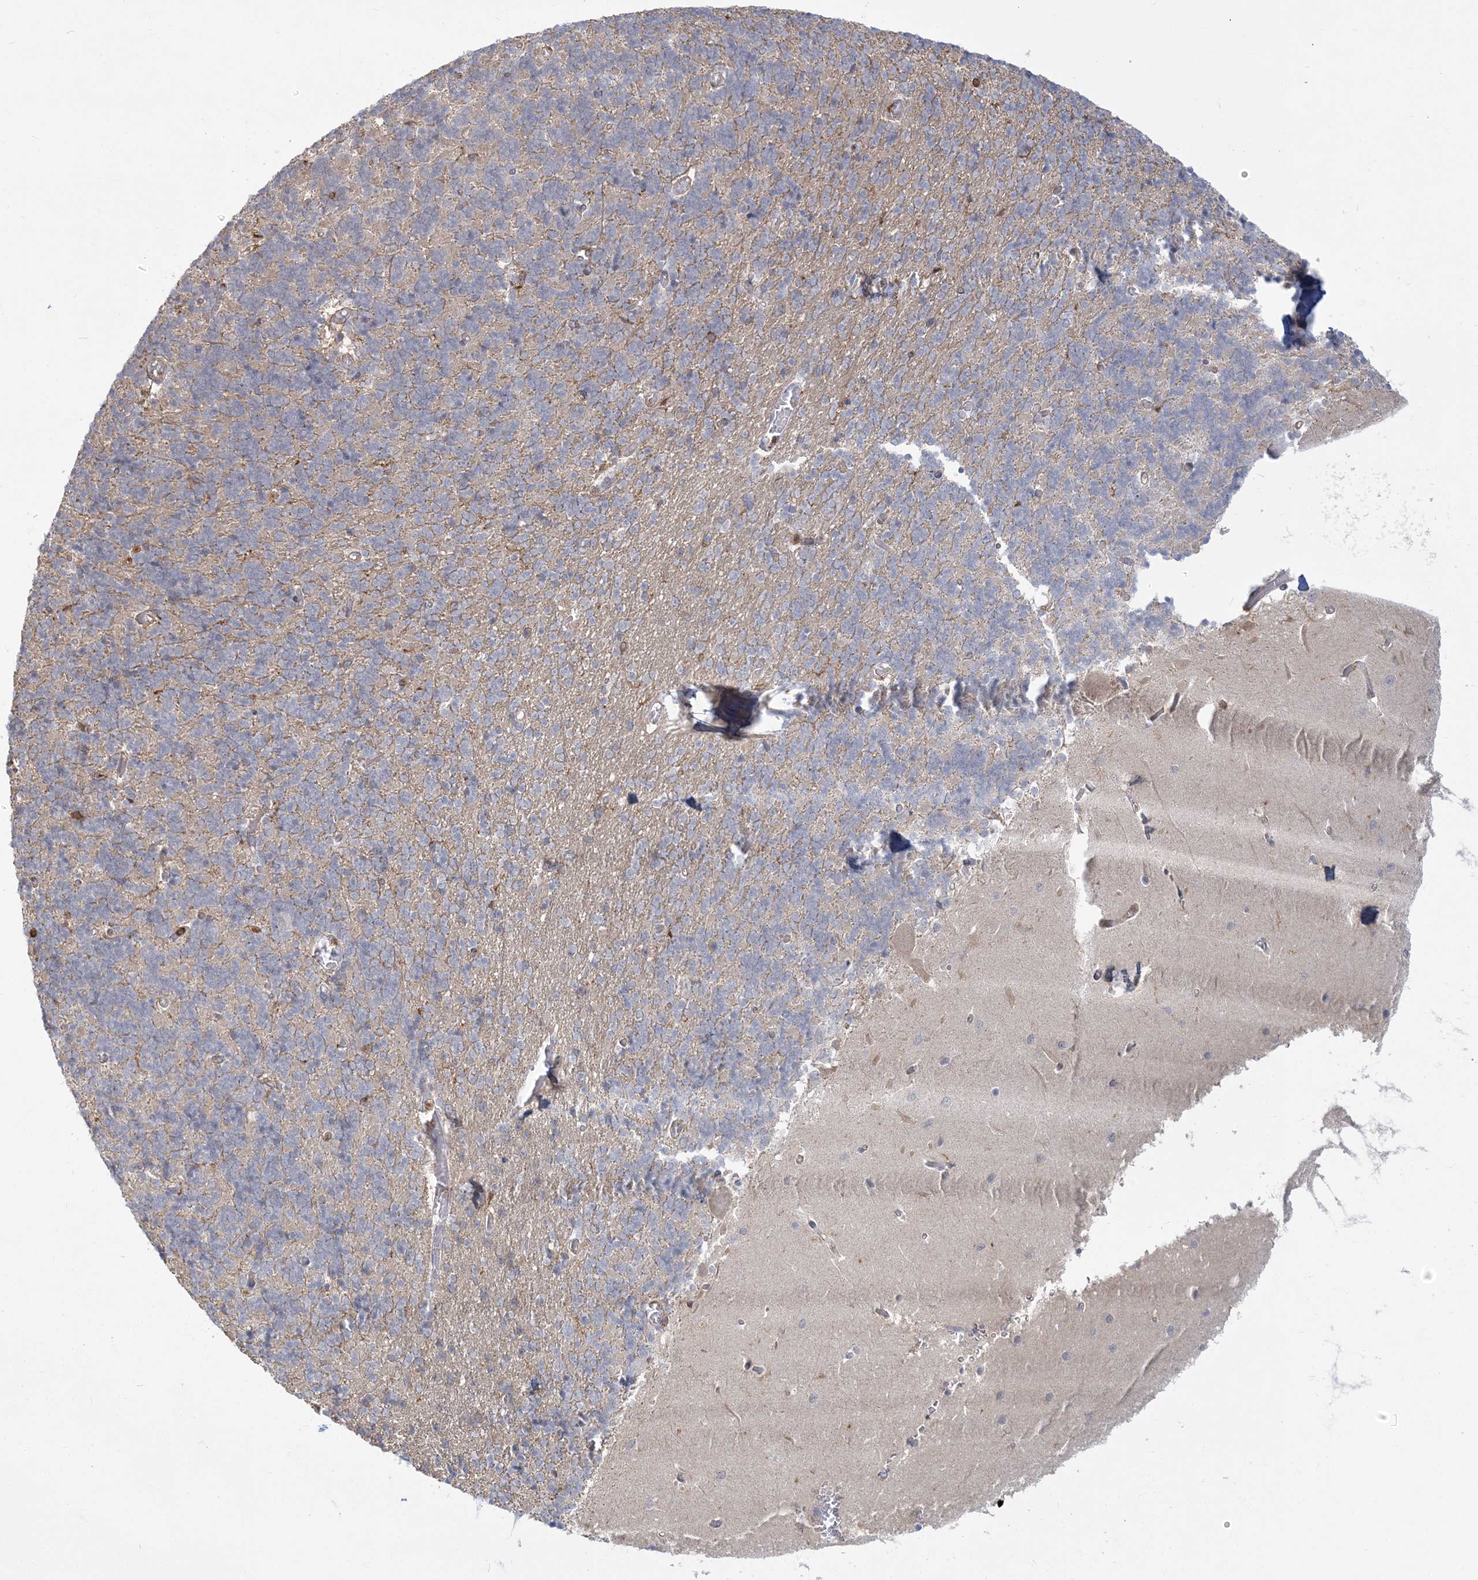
{"staining": {"intensity": "negative", "quantity": "none", "location": "none"}, "tissue": "cerebellum", "cell_type": "Cells in granular layer", "image_type": "normal", "snomed": [{"axis": "morphology", "description": "Normal tissue, NOS"}, {"axis": "topography", "description": "Cerebellum"}], "caption": "Cells in granular layer are negative for protein expression in benign human cerebellum. (DAB (3,3'-diaminobenzidine) immunohistochemistry, high magnification).", "gene": "ANKS1A", "patient": {"sex": "male", "age": 37}}